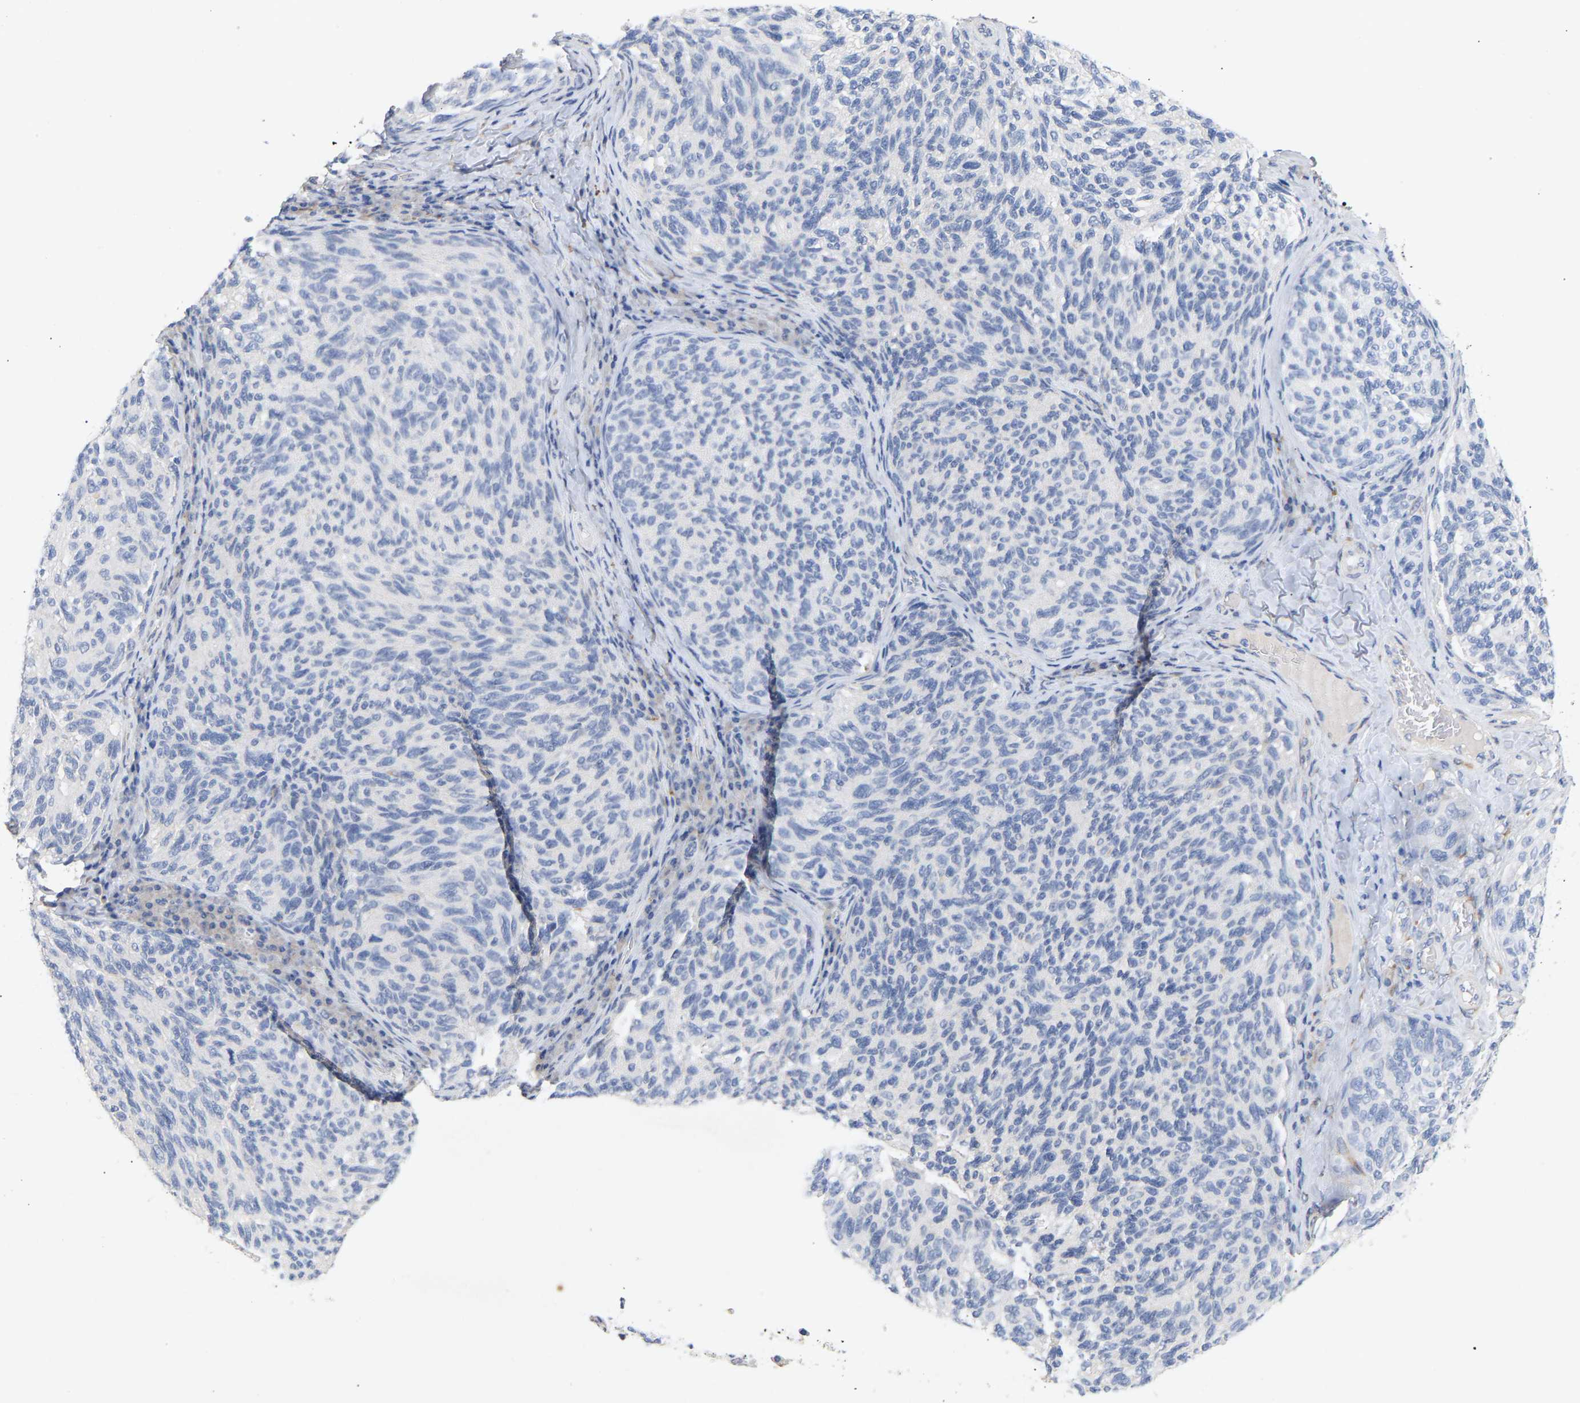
{"staining": {"intensity": "negative", "quantity": "none", "location": "none"}, "tissue": "melanoma", "cell_type": "Tumor cells", "image_type": "cancer", "snomed": [{"axis": "morphology", "description": "Malignant melanoma, NOS"}, {"axis": "topography", "description": "Skin"}], "caption": "Tumor cells show no significant expression in malignant melanoma.", "gene": "SELENOM", "patient": {"sex": "female", "age": 73}}